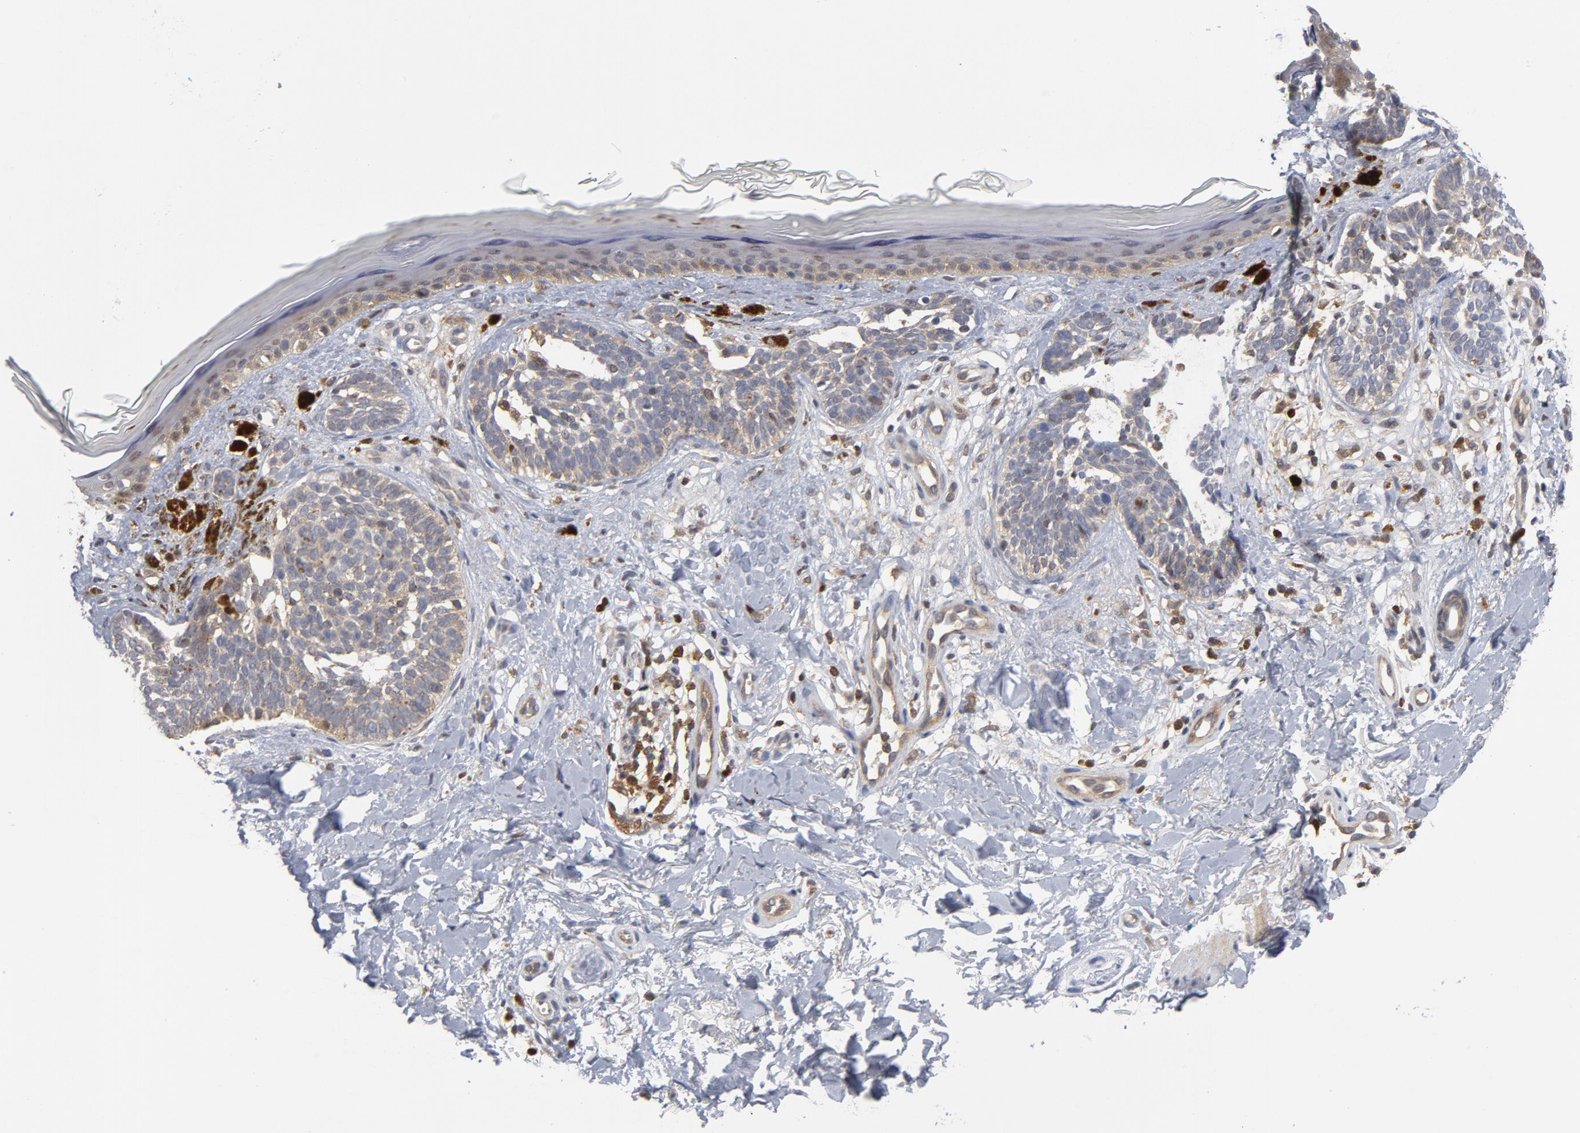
{"staining": {"intensity": "weak", "quantity": "25%-75%", "location": "cytoplasmic/membranous"}, "tissue": "skin cancer", "cell_type": "Tumor cells", "image_type": "cancer", "snomed": [{"axis": "morphology", "description": "Normal tissue, NOS"}, {"axis": "morphology", "description": "Basal cell carcinoma"}, {"axis": "topography", "description": "Skin"}], "caption": "There is low levels of weak cytoplasmic/membranous expression in tumor cells of skin cancer, as demonstrated by immunohistochemical staining (brown color).", "gene": "TRADD", "patient": {"sex": "female", "age": 58}}